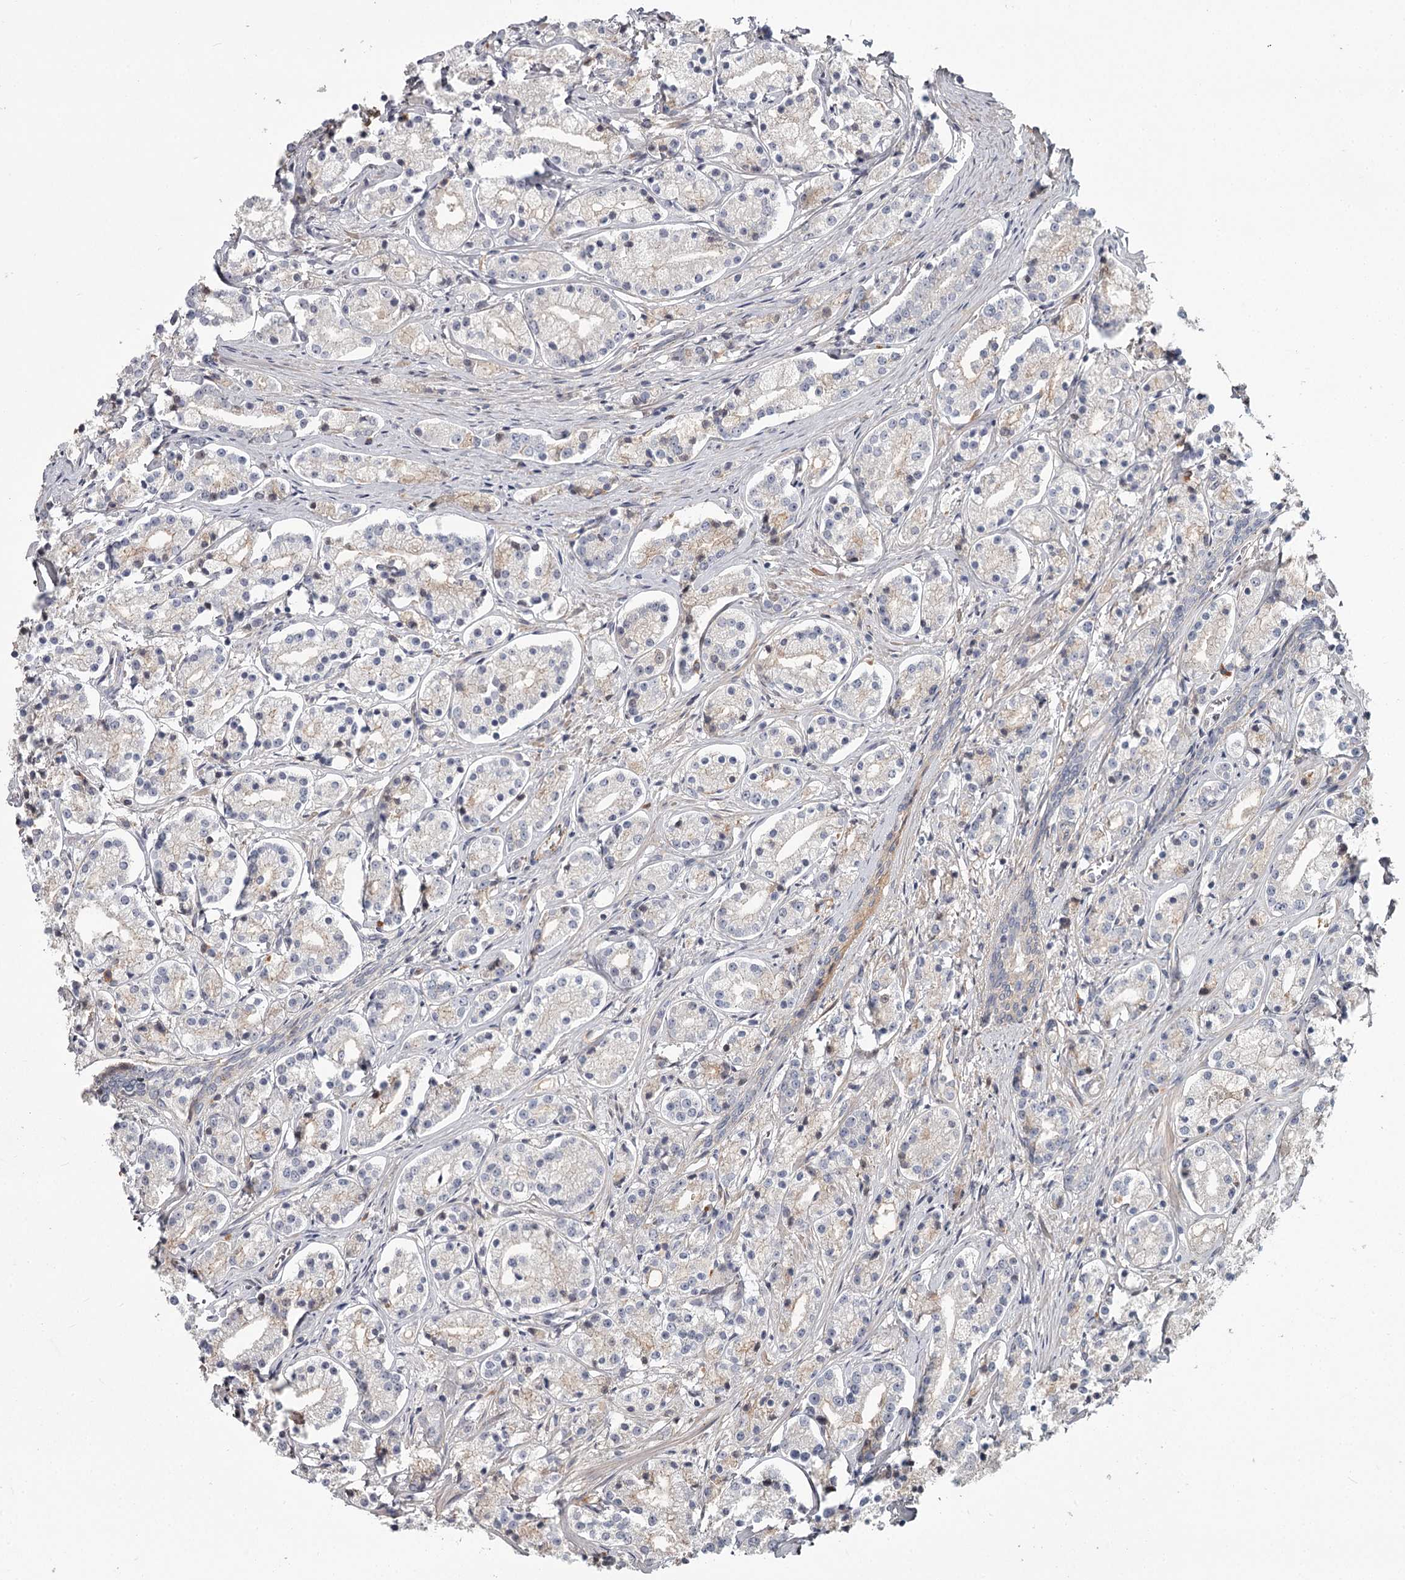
{"staining": {"intensity": "negative", "quantity": "none", "location": "none"}, "tissue": "prostate cancer", "cell_type": "Tumor cells", "image_type": "cancer", "snomed": [{"axis": "morphology", "description": "Adenocarcinoma, High grade"}, {"axis": "topography", "description": "Prostate"}], "caption": "Prostate high-grade adenocarcinoma was stained to show a protein in brown. There is no significant expression in tumor cells.", "gene": "DHRS9", "patient": {"sex": "male", "age": 69}}